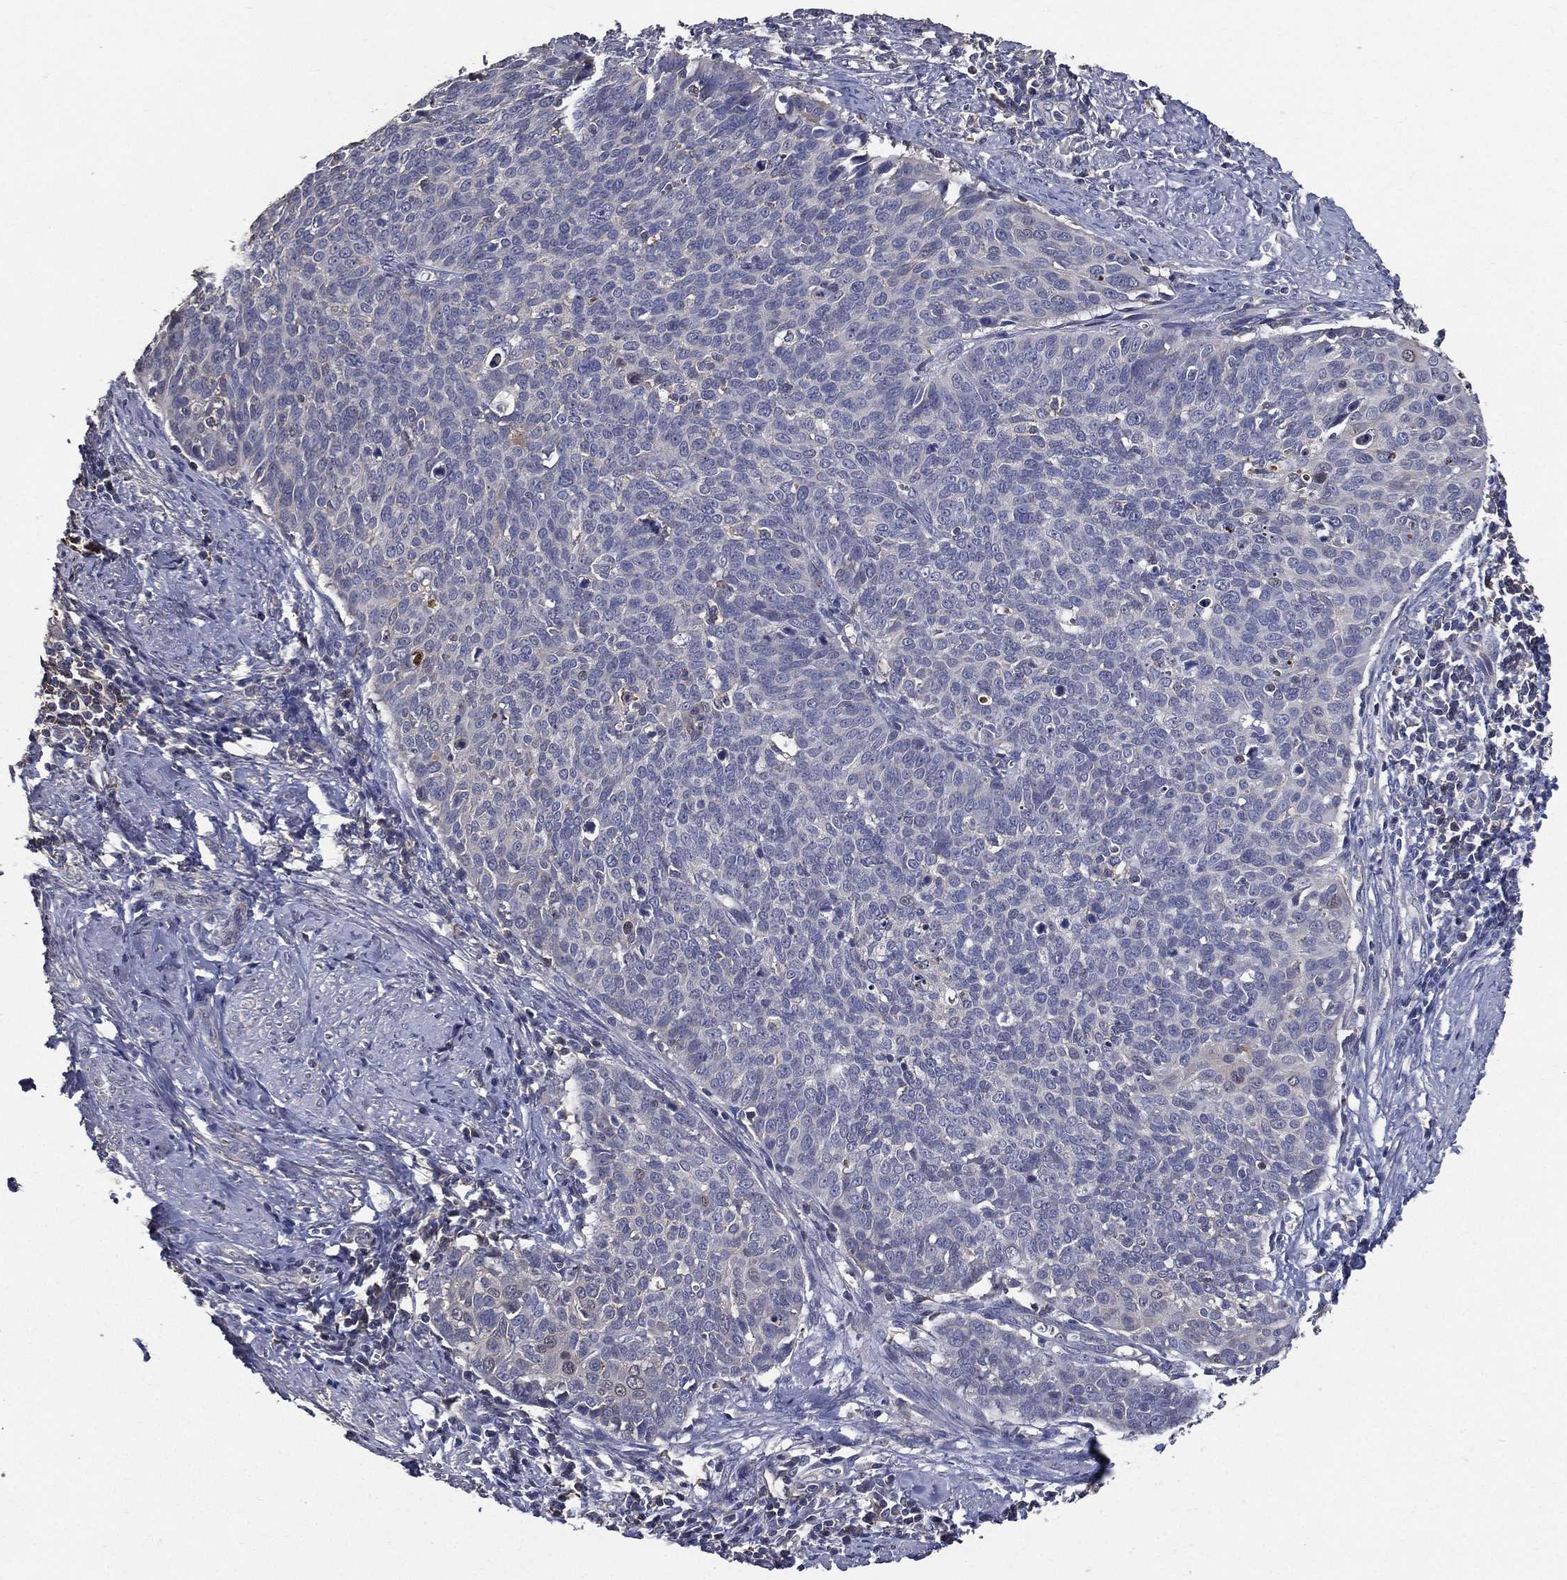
{"staining": {"intensity": "moderate", "quantity": "<25%", "location": "cytoplasmic/membranous"}, "tissue": "cervical cancer", "cell_type": "Tumor cells", "image_type": "cancer", "snomed": [{"axis": "morphology", "description": "Normal tissue, NOS"}, {"axis": "morphology", "description": "Squamous cell carcinoma, NOS"}, {"axis": "topography", "description": "Cervix"}], "caption": "Cervical squamous cell carcinoma tissue shows moderate cytoplasmic/membranous expression in about <25% of tumor cells, visualized by immunohistochemistry.", "gene": "SERPINB2", "patient": {"sex": "female", "age": 39}}